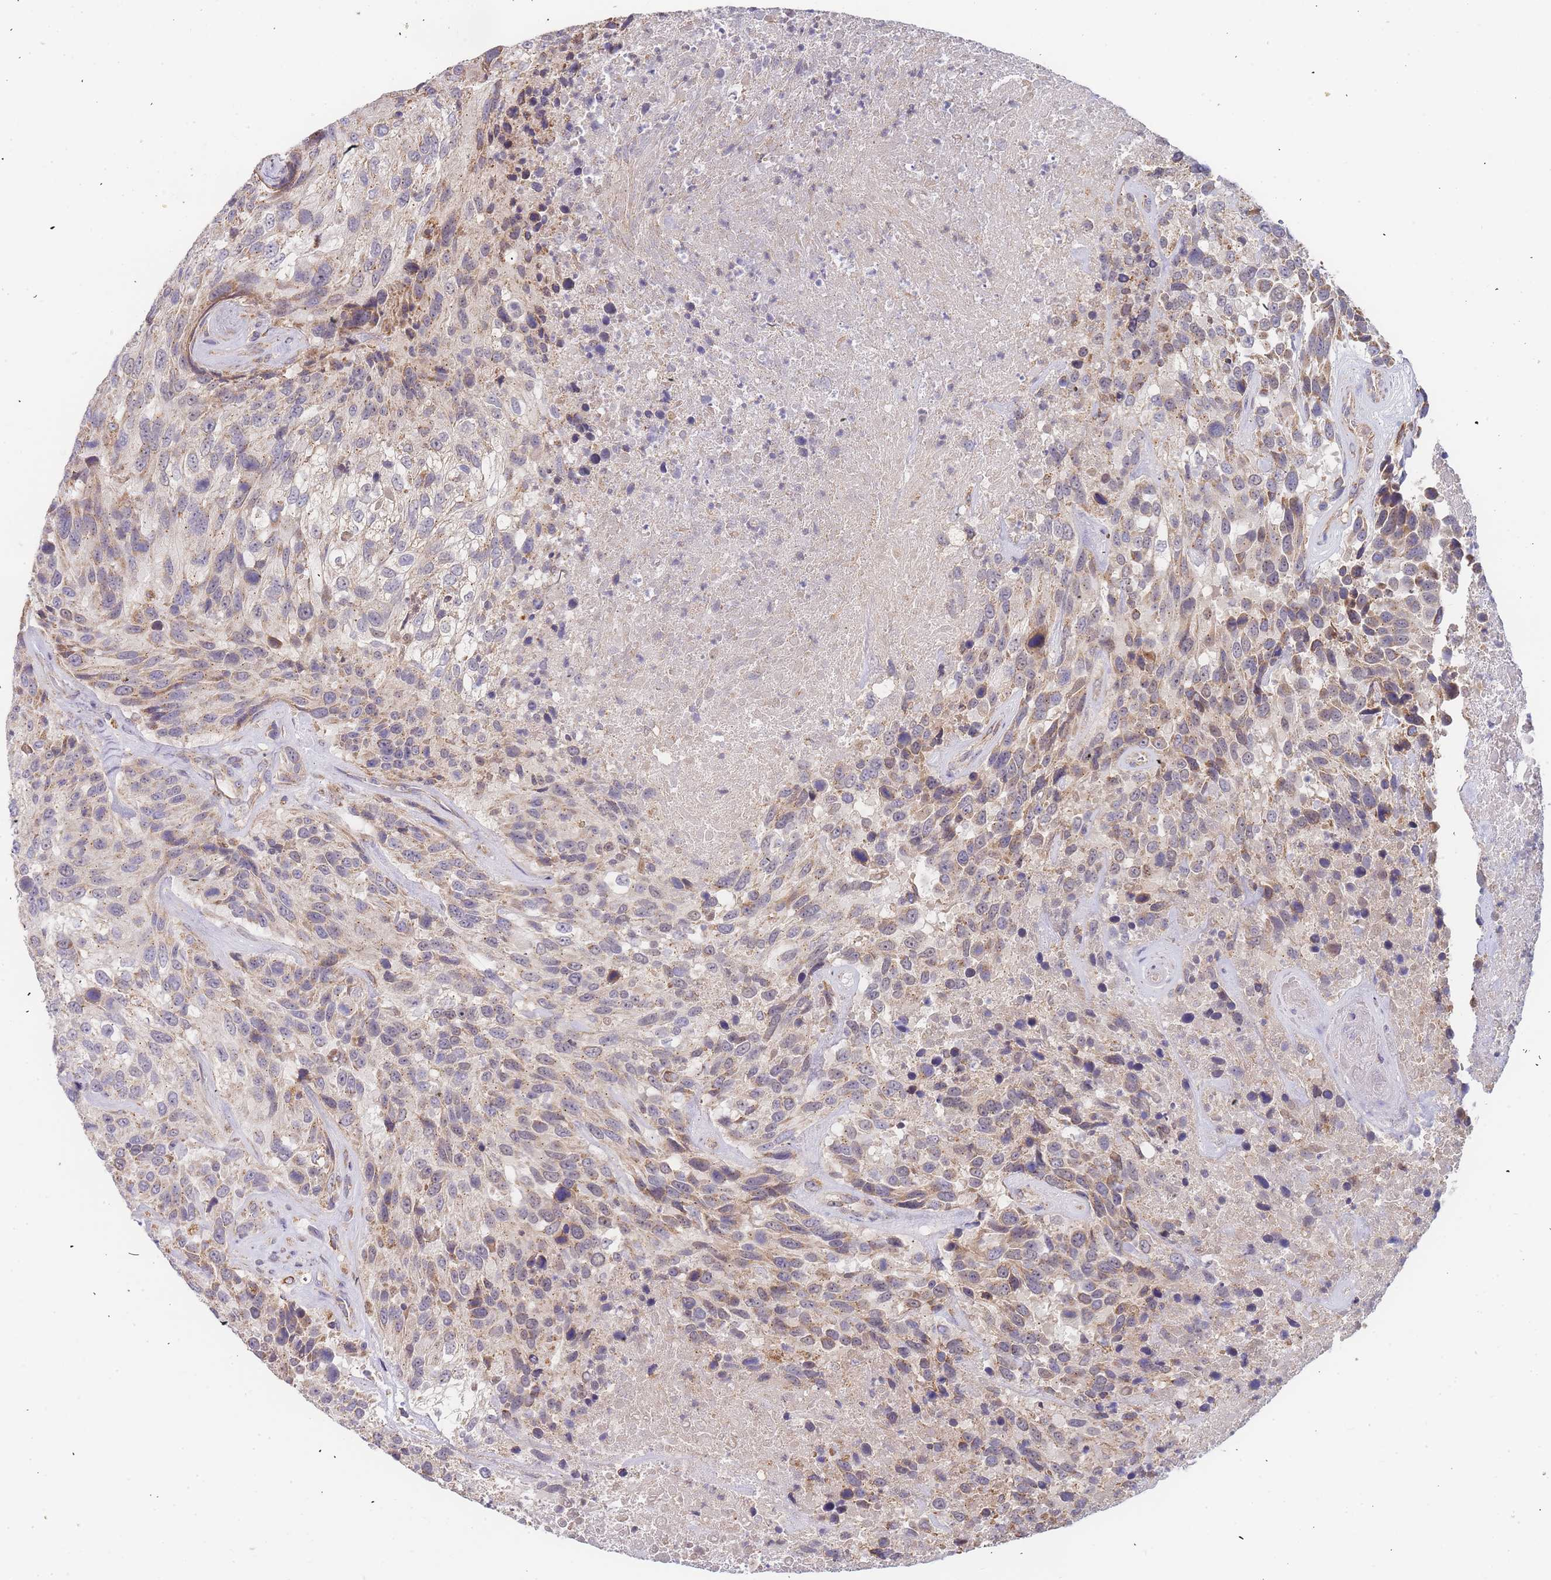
{"staining": {"intensity": "moderate", "quantity": "25%-75%", "location": "cytoplasmic/membranous"}, "tissue": "urothelial cancer", "cell_type": "Tumor cells", "image_type": "cancer", "snomed": [{"axis": "morphology", "description": "Urothelial carcinoma, High grade"}, {"axis": "topography", "description": "Urinary bladder"}], "caption": "This micrograph shows immunohistochemistry staining of human urothelial carcinoma (high-grade), with medium moderate cytoplasmic/membranous staining in about 25%-75% of tumor cells.", "gene": "ADCY9", "patient": {"sex": "female", "age": 70}}